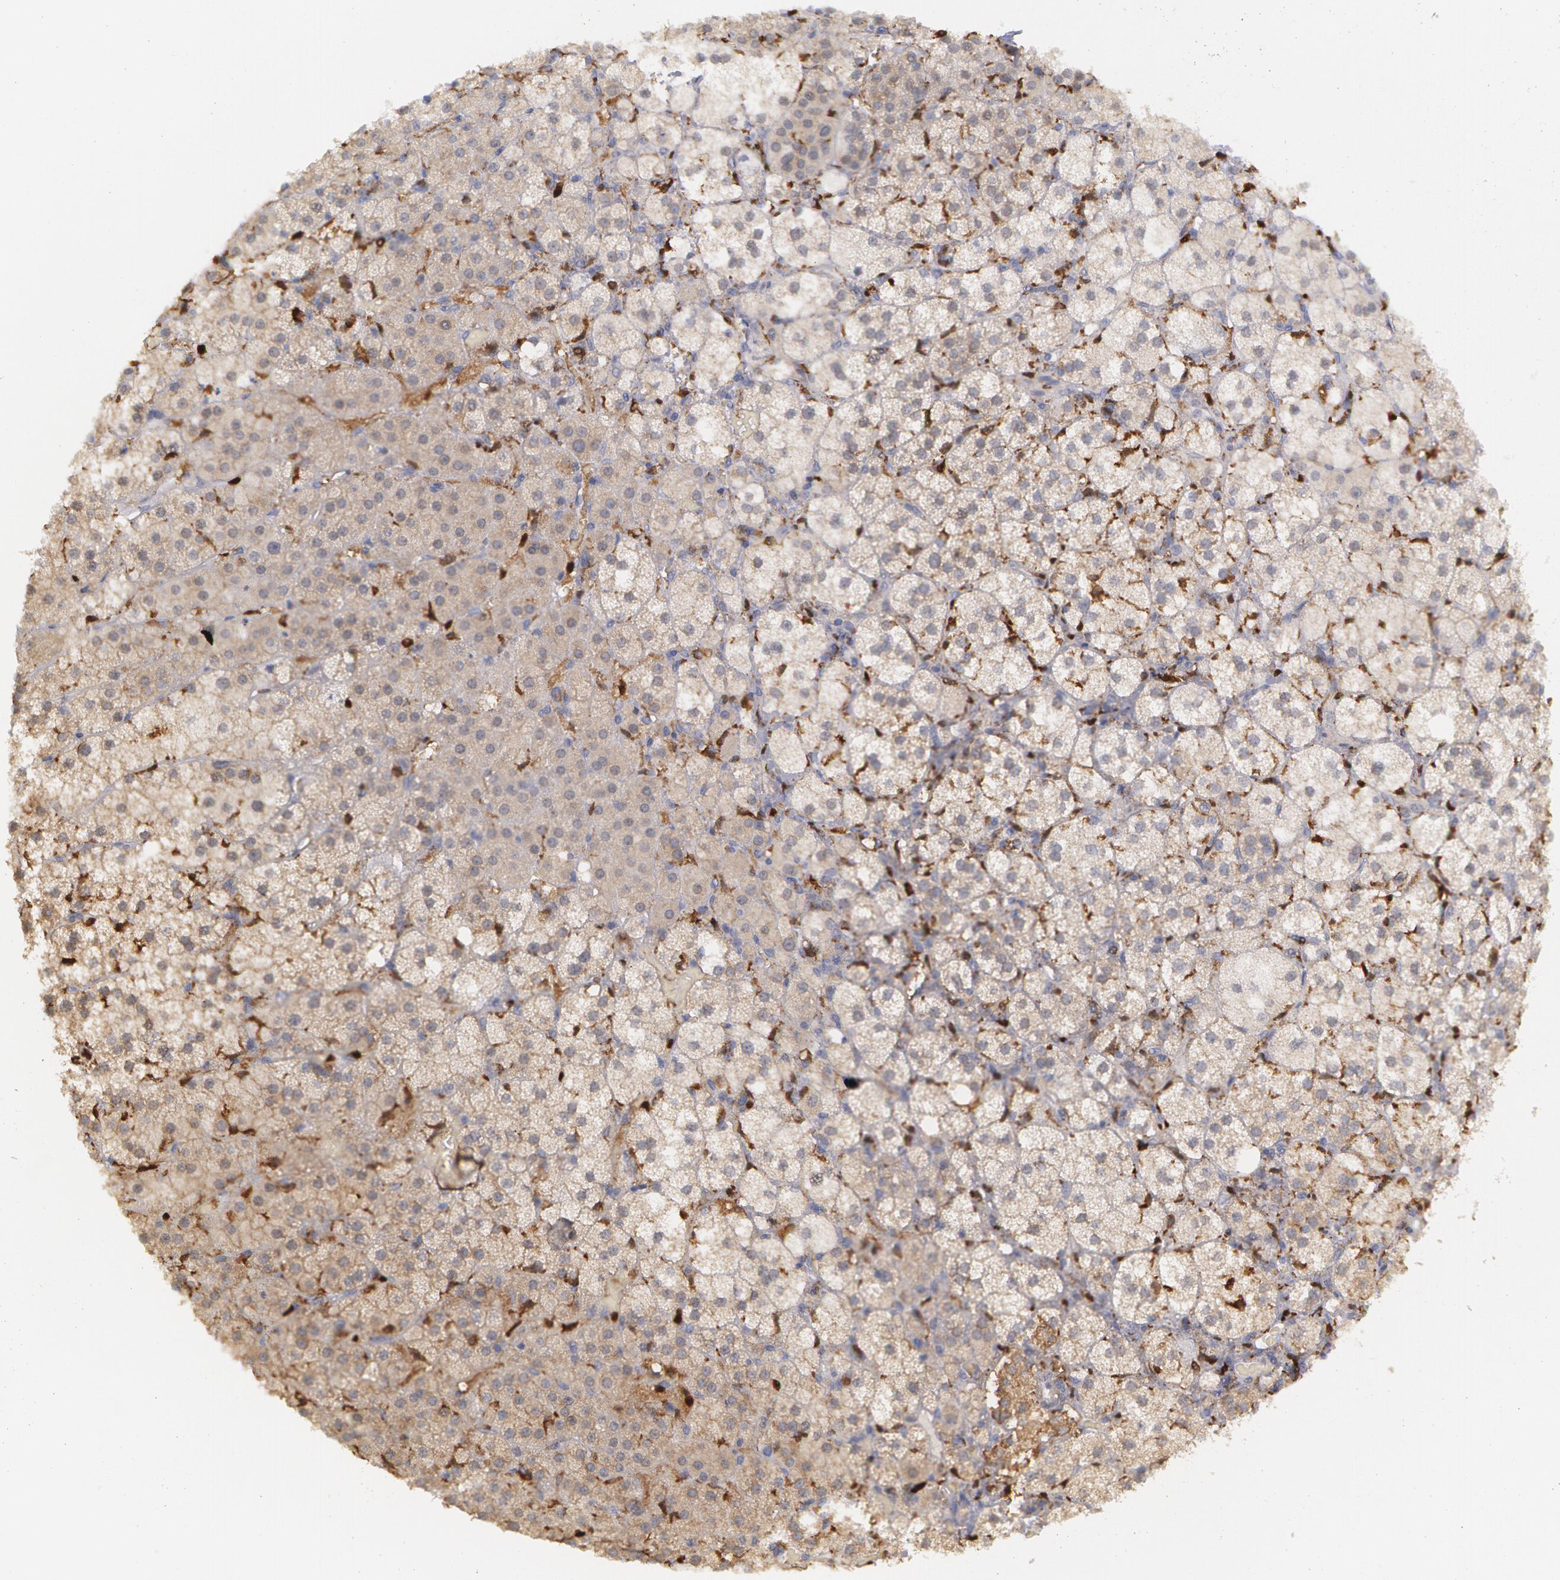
{"staining": {"intensity": "weak", "quantity": ">75%", "location": "cytoplasmic/membranous"}, "tissue": "adrenal gland", "cell_type": "Glandular cells", "image_type": "normal", "snomed": [{"axis": "morphology", "description": "Normal tissue, NOS"}, {"axis": "topography", "description": "Adrenal gland"}], "caption": "Protein expression analysis of unremarkable adrenal gland reveals weak cytoplasmic/membranous positivity in approximately >75% of glandular cells. (Stains: DAB (3,3'-diaminobenzidine) in brown, nuclei in blue, Microscopy: brightfield microscopy at high magnification).", "gene": "SYK", "patient": {"sex": "male", "age": 53}}